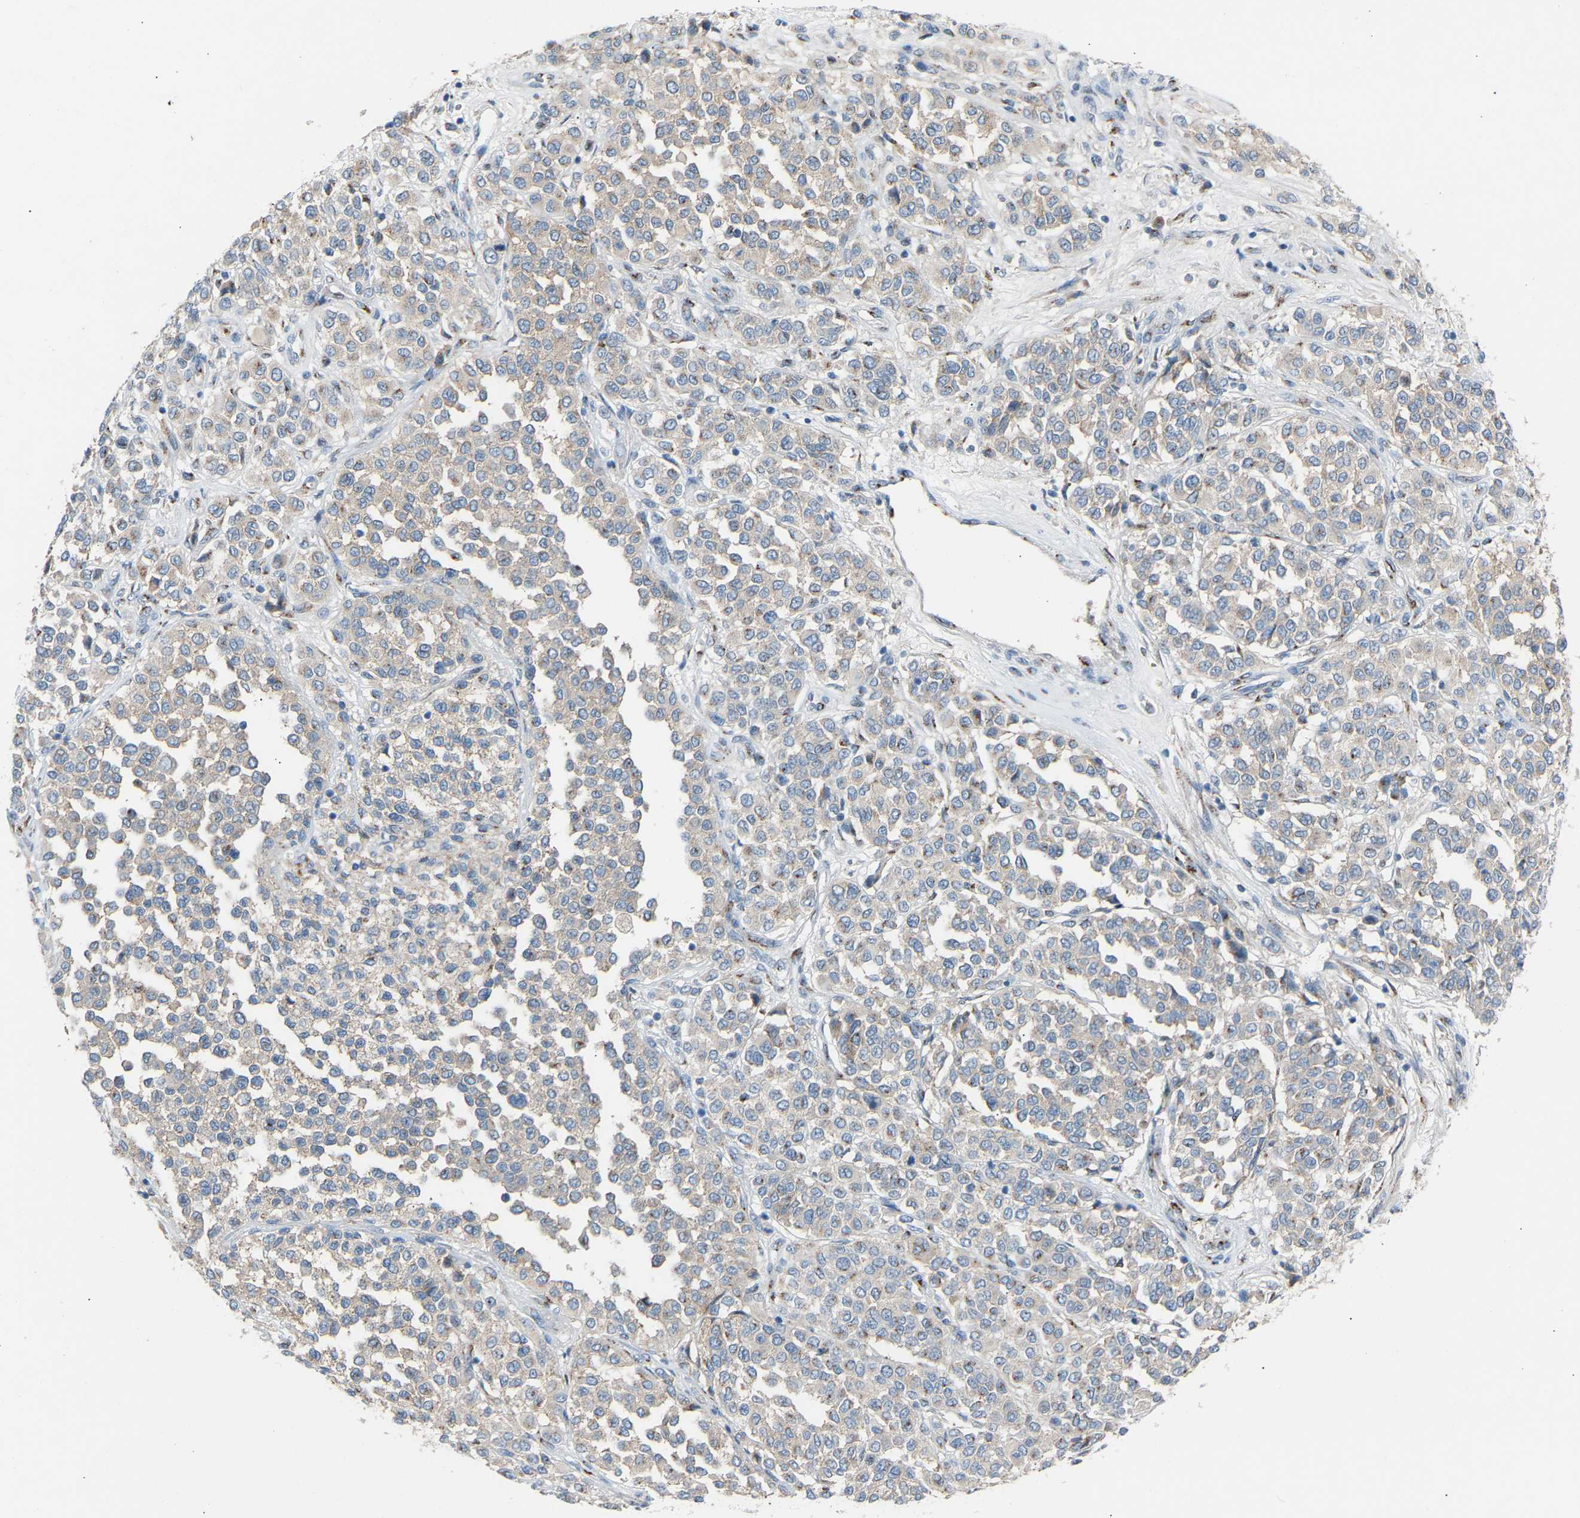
{"staining": {"intensity": "negative", "quantity": "none", "location": "none"}, "tissue": "melanoma", "cell_type": "Tumor cells", "image_type": "cancer", "snomed": [{"axis": "morphology", "description": "Malignant melanoma, Metastatic site"}, {"axis": "topography", "description": "Pancreas"}], "caption": "Immunohistochemical staining of human melanoma shows no significant positivity in tumor cells. Nuclei are stained in blue.", "gene": "CYREN", "patient": {"sex": "female", "age": 30}}